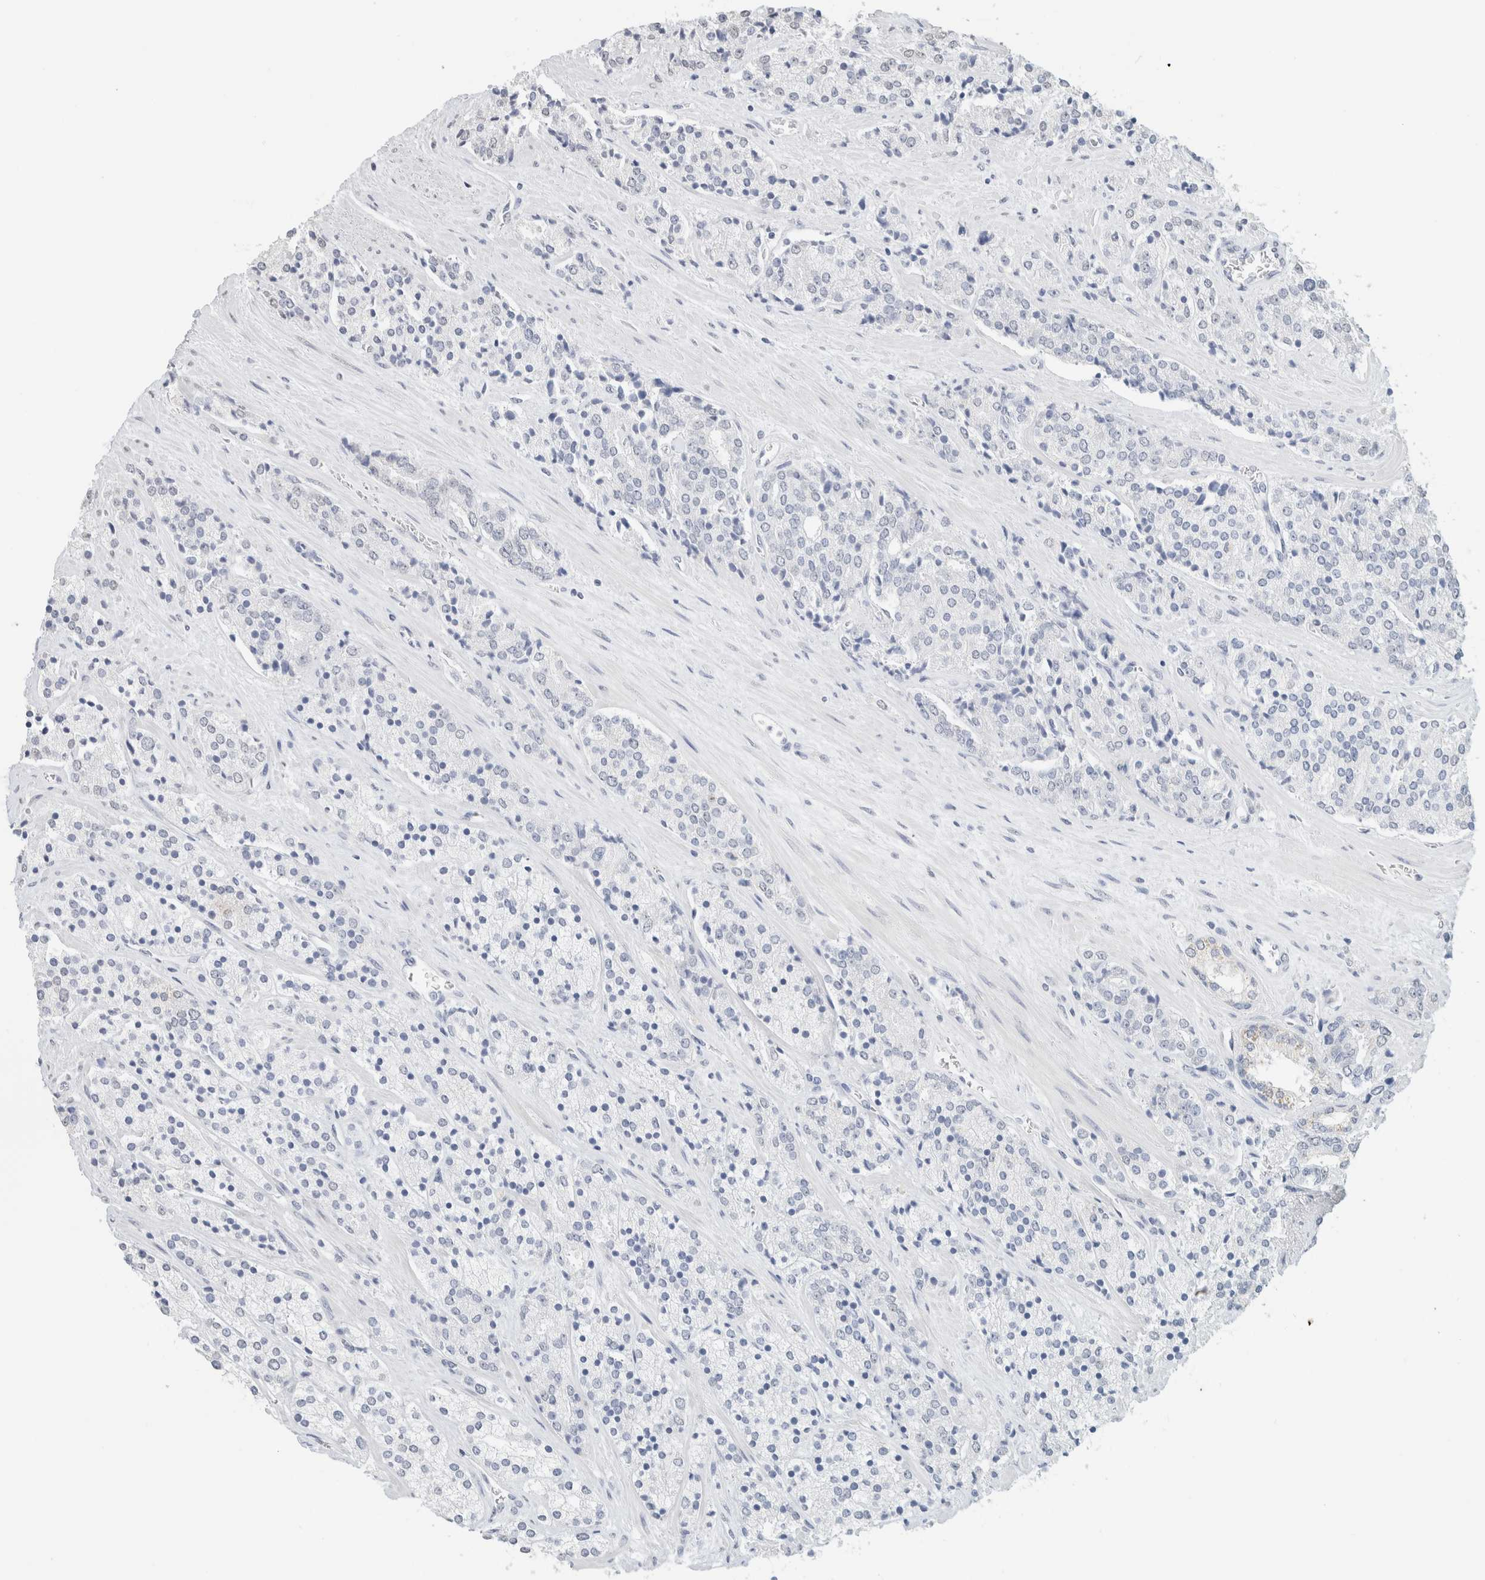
{"staining": {"intensity": "negative", "quantity": "none", "location": "none"}, "tissue": "prostate cancer", "cell_type": "Tumor cells", "image_type": "cancer", "snomed": [{"axis": "morphology", "description": "Adenocarcinoma, High grade"}, {"axis": "topography", "description": "Prostate"}], "caption": "Immunohistochemistry (IHC) micrograph of prostate cancer (adenocarcinoma (high-grade)) stained for a protein (brown), which exhibits no staining in tumor cells.", "gene": "CD80", "patient": {"sex": "male", "age": 71}}